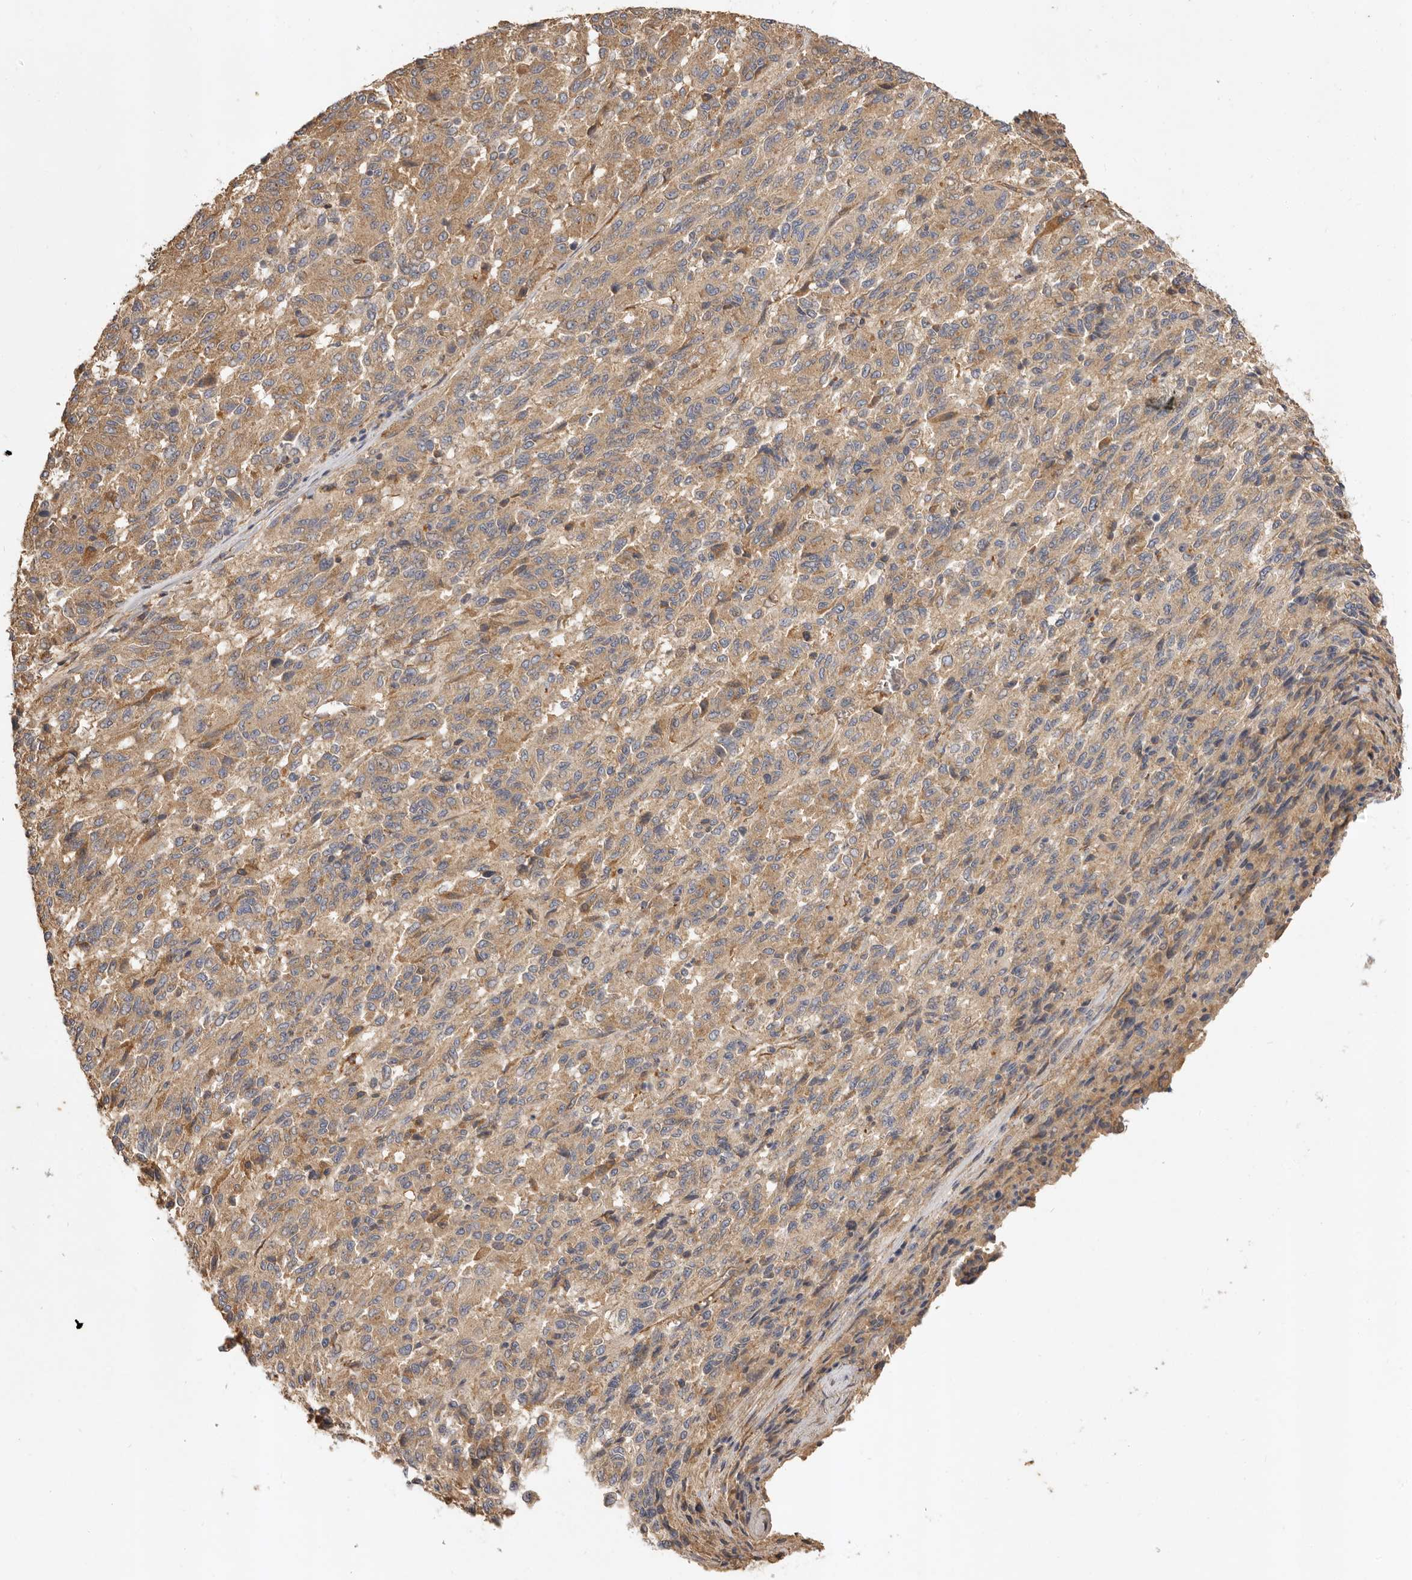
{"staining": {"intensity": "moderate", "quantity": ">75%", "location": "cytoplasmic/membranous"}, "tissue": "melanoma", "cell_type": "Tumor cells", "image_type": "cancer", "snomed": [{"axis": "morphology", "description": "Malignant melanoma, Metastatic site"}, {"axis": "topography", "description": "Lung"}], "caption": "Immunohistochemical staining of human malignant melanoma (metastatic site) exhibits moderate cytoplasmic/membranous protein expression in about >75% of tumor cells. The staining was performed using DAB to visualize the protein expression in brown, while the nuclei were stained in blue with hematoxylin (Magnification: 20x).", "gene": "ADAMTS9", "patient": {"sex": "male", "age": 64}}